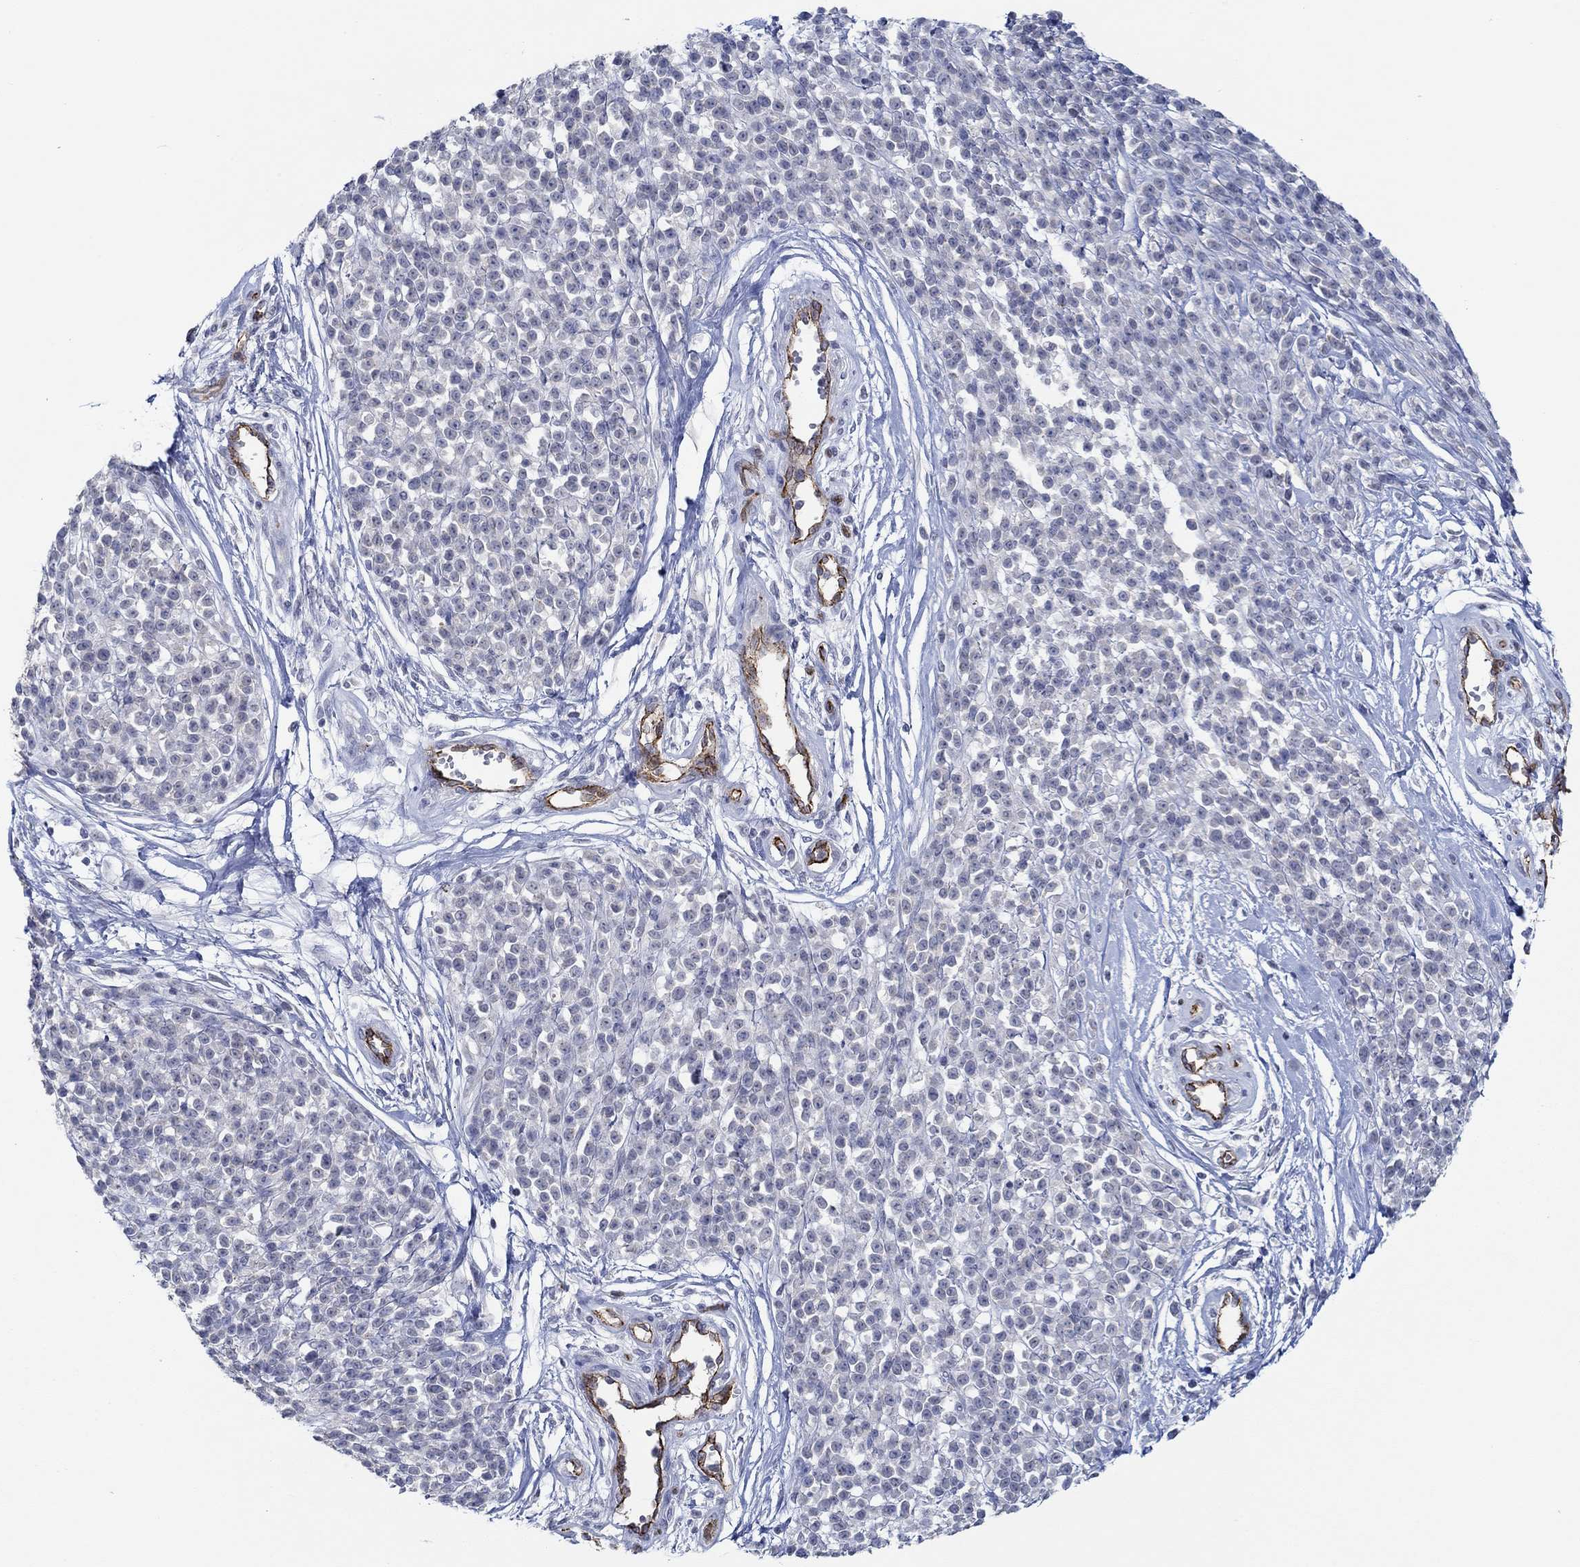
{"staining": {"intensity": "negative", "quantity": "none", "location": "none"}, "tissue": "melanoma", "cell_type": "Tumor cells", "image_type": "cancer", "snomed": [{"axis": "morphology", "description": "Malignant melanoma, NOS"}, {"axis": "topography", "description": "Skin"}, {"axis": "topography", "description": "Skin of trunk"}], "caption": "Protein analysis of malignant melanoma demonstrates no significant staining in tumor cells. (Brightfield microscopy of DAB immunohistochemistry (IHC) at high magnification).", "gene": "GJA5", "patient": {"sex": "male", "age": 74}}